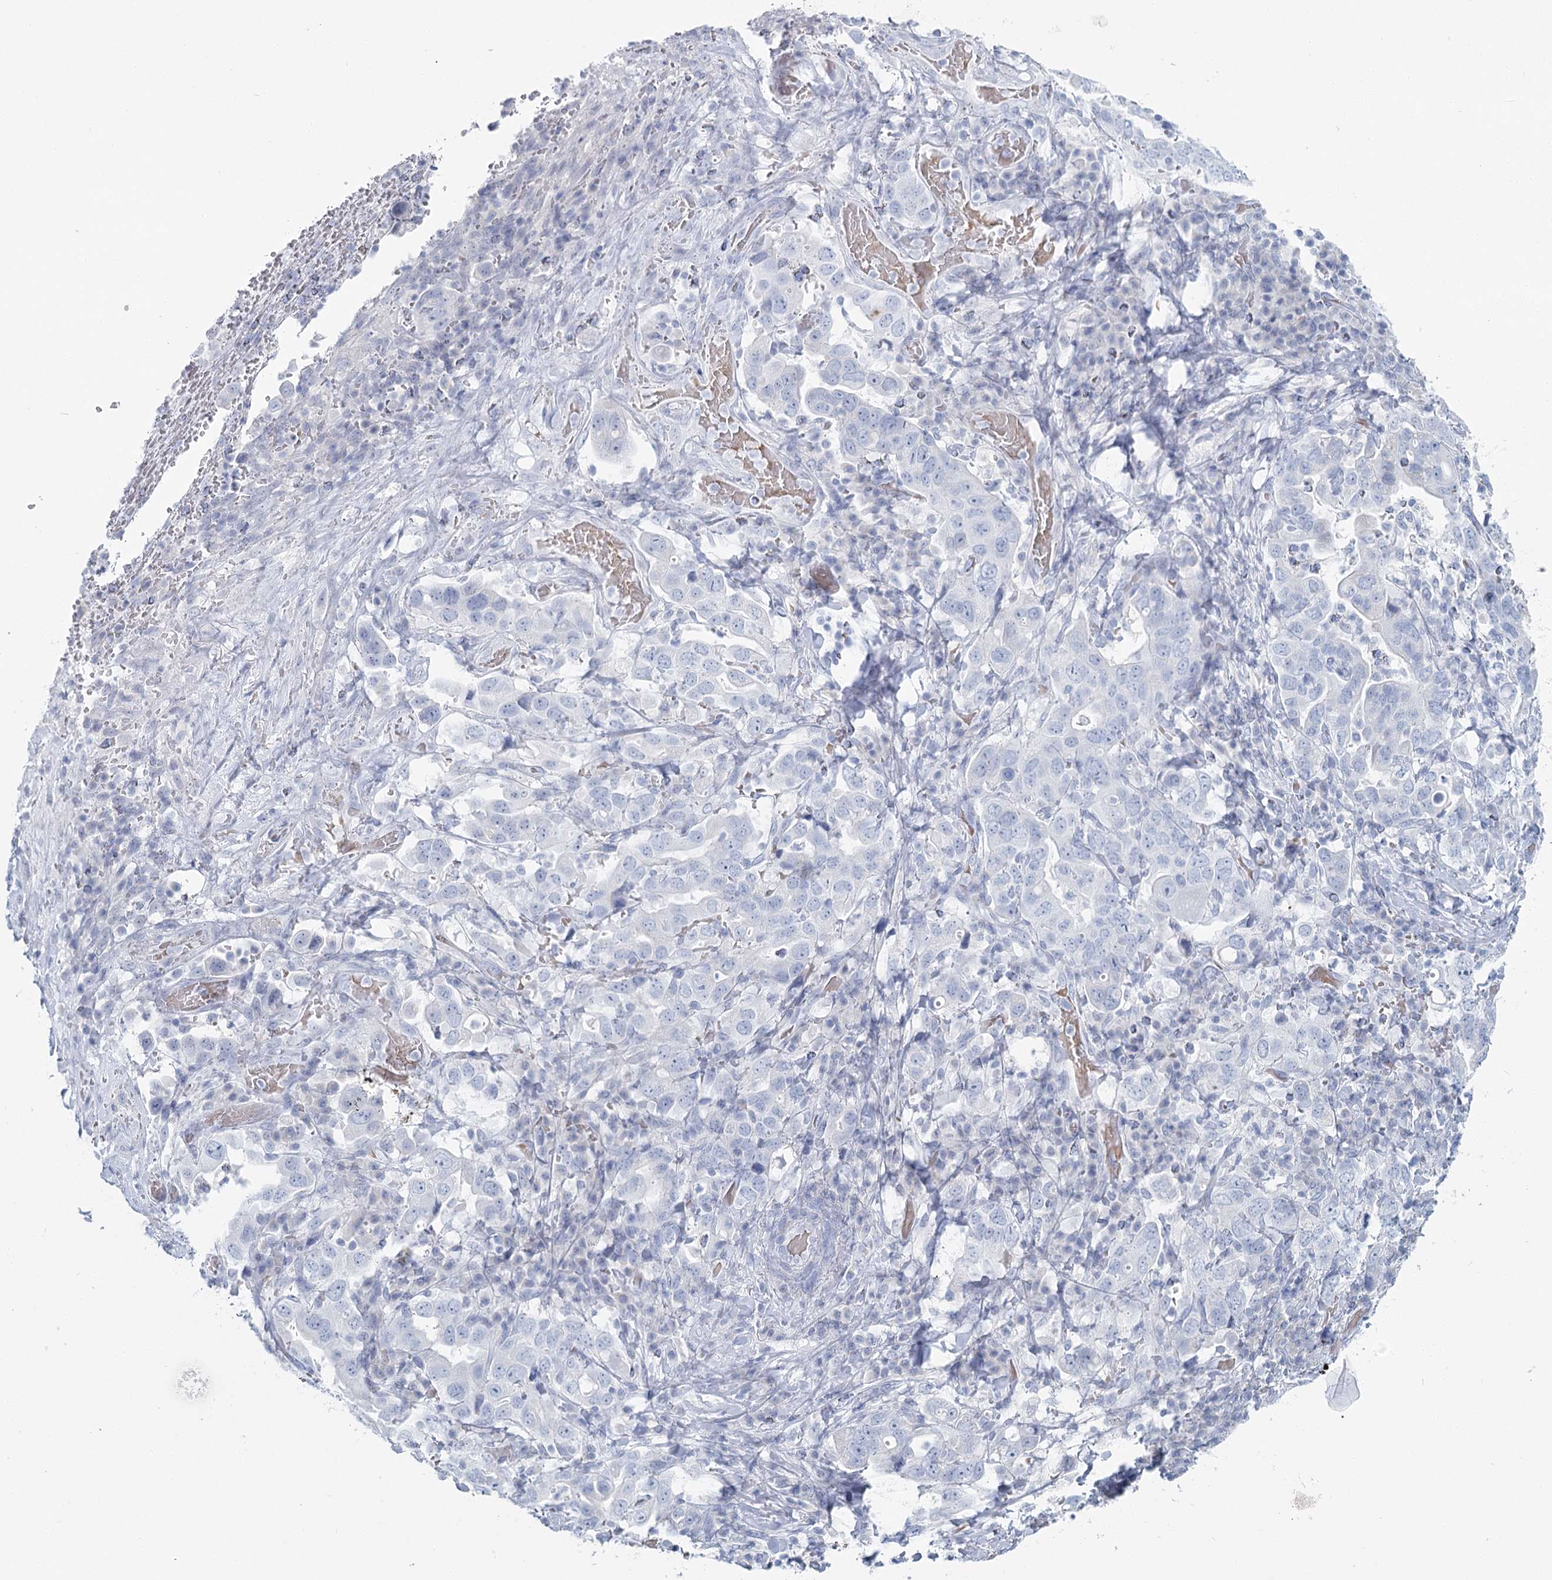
{"staining": {"intensity": "negative", "quantity": "none", "location": "none"}, "tissue": "stomach cancer", "cell_type": "Tumor cells", "image_type": "cancer", "snomed": [{"axis": "morphology", "description": "Adenocarcinoma, NOS"}, {"axis": "topography", "description": "Stomach, upper"}], "caption": "Immunohistochemistry (IHC) micrograph of human adenocarcinoma (stomach) stained for a protein (brown), which displays no staining in tumor cells.", "gene": "IFIT5", "patient": {"sex": "male", "age": 62}}